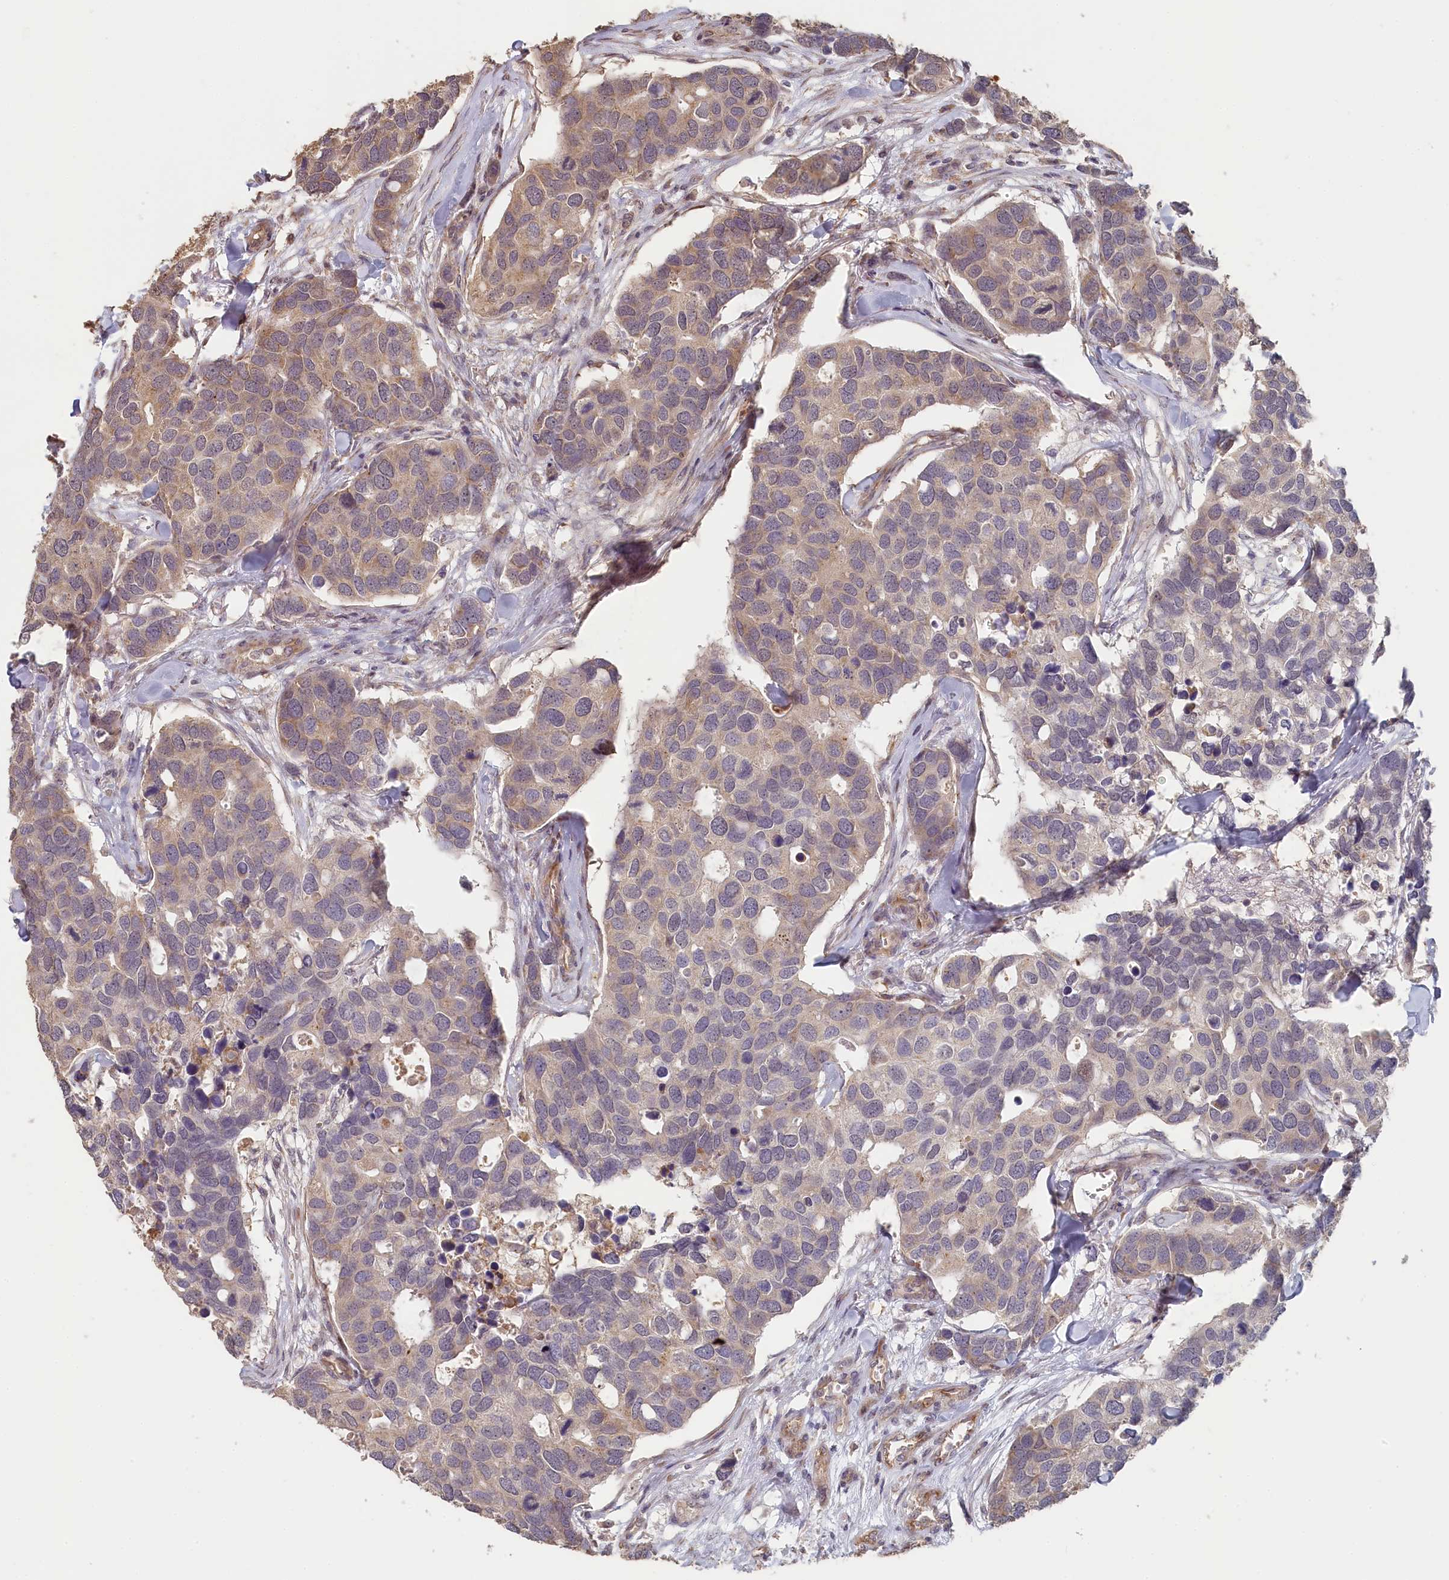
{"staining": {"intensity": "weak", "quantity": "25%-75%", "location": "cytoplasmic/membranous"}, "tissue": "breast cancer", "cell_type": "Tumor cells", "image_type": "cancer", "snomed": [{"axis": "morphology", "description": "Duct carcinoma"}, {"axis": "topography", "description": "Breast"}], "caption": "Human invasive ductal carcinoma (breast) stained for a protein (brown) displays weak cytoplasmic/membranous positive expression in about 25%-75% of tumor cells.", "gene": "STX16", "patient": {"sex": "female", "age": 83}}